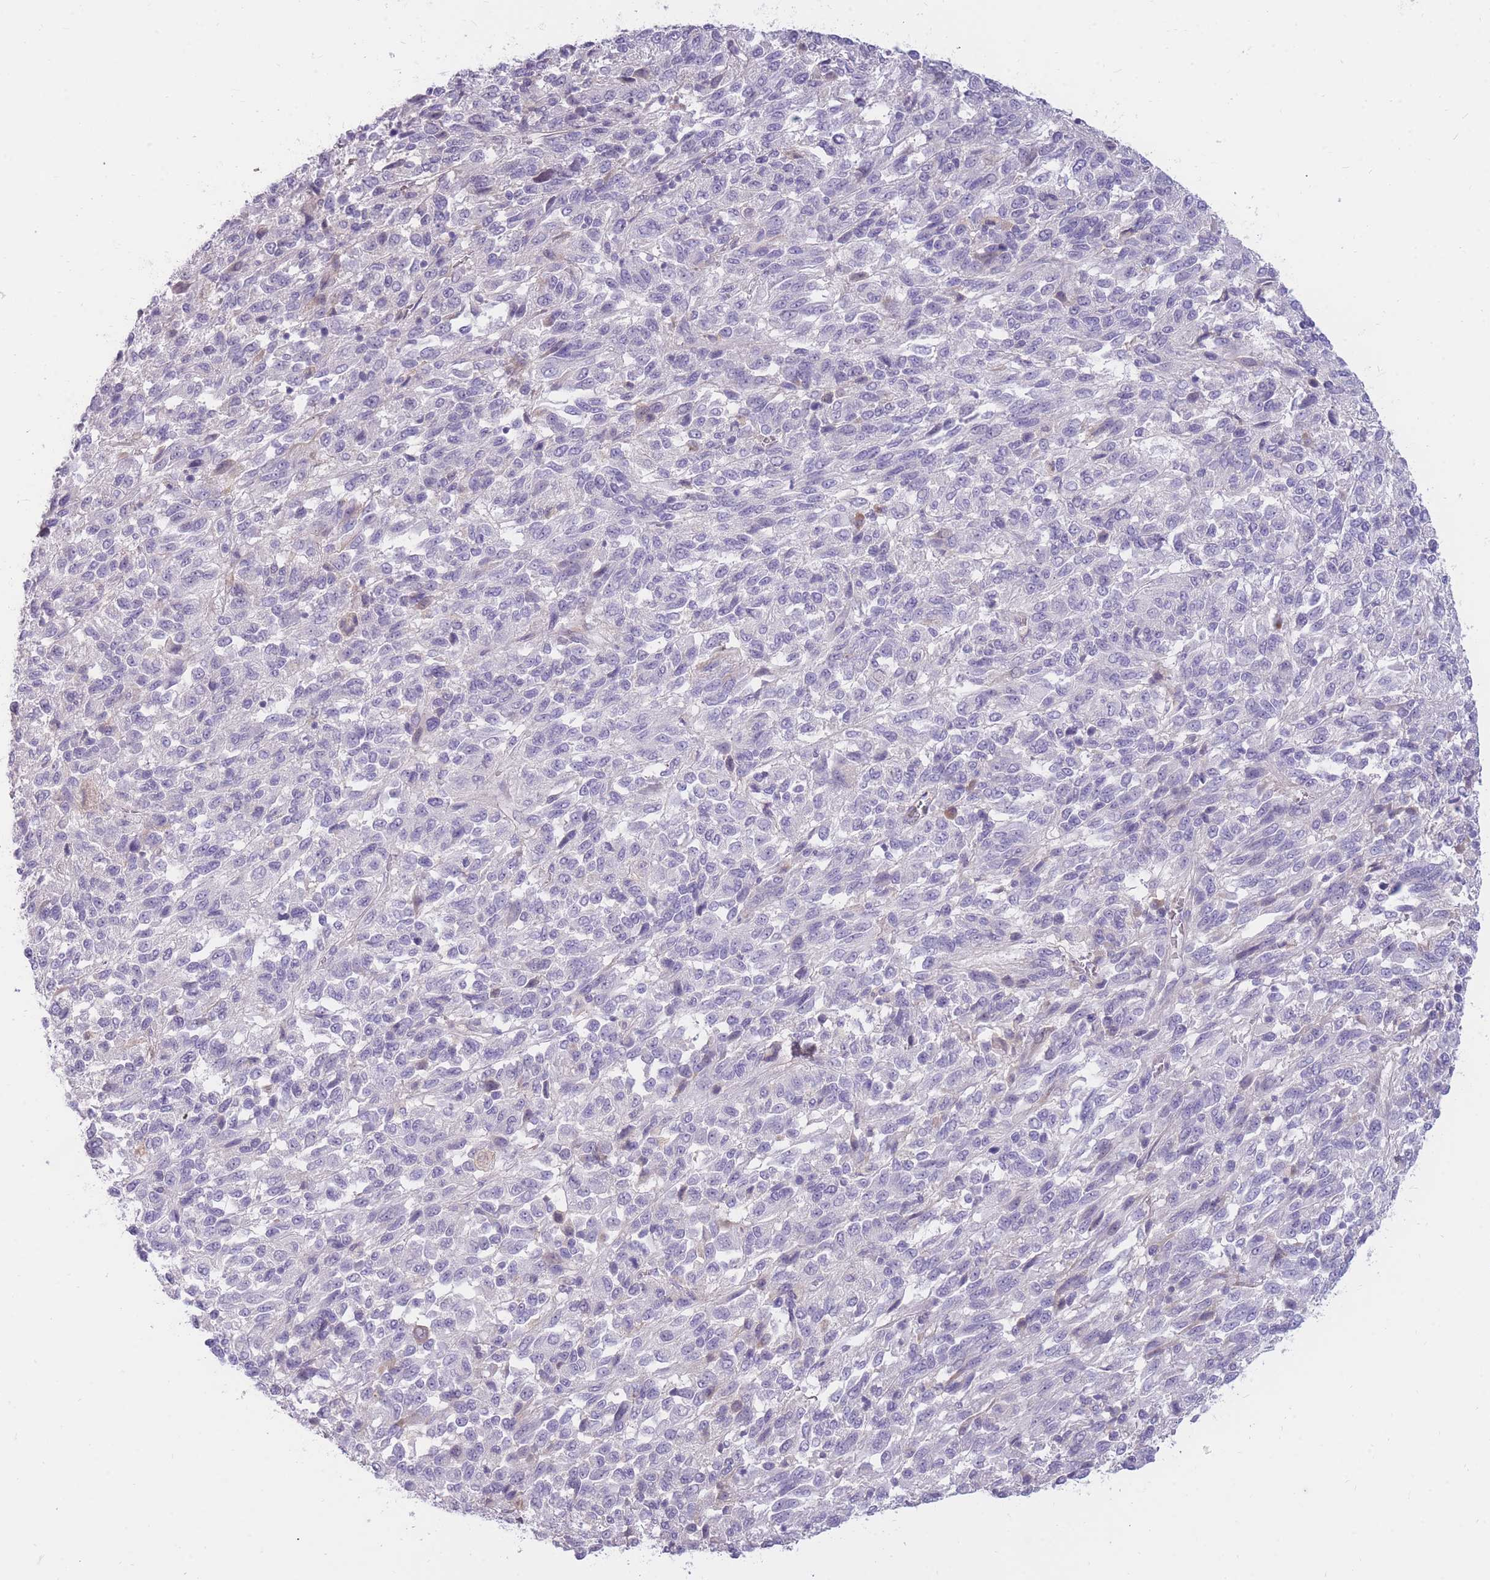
{"staining": {"intensity": "negative", "quantity": "none", "location": "none"}, "tissue": "melanoma", "cell_type": "Tumor cells", "image_type": "cancer", "snomed": [{"axis": "morphology", "description": "Malignant melanoma, Metastatic site"}, {"axis": "topography", "description": "Lung"}], "caption": "This is a micrograph of IHC staining of melanoma, which shows no staining in tumor cells.", "gene": "TPSD1", "patient": {"sex": "male", "age": 64}}